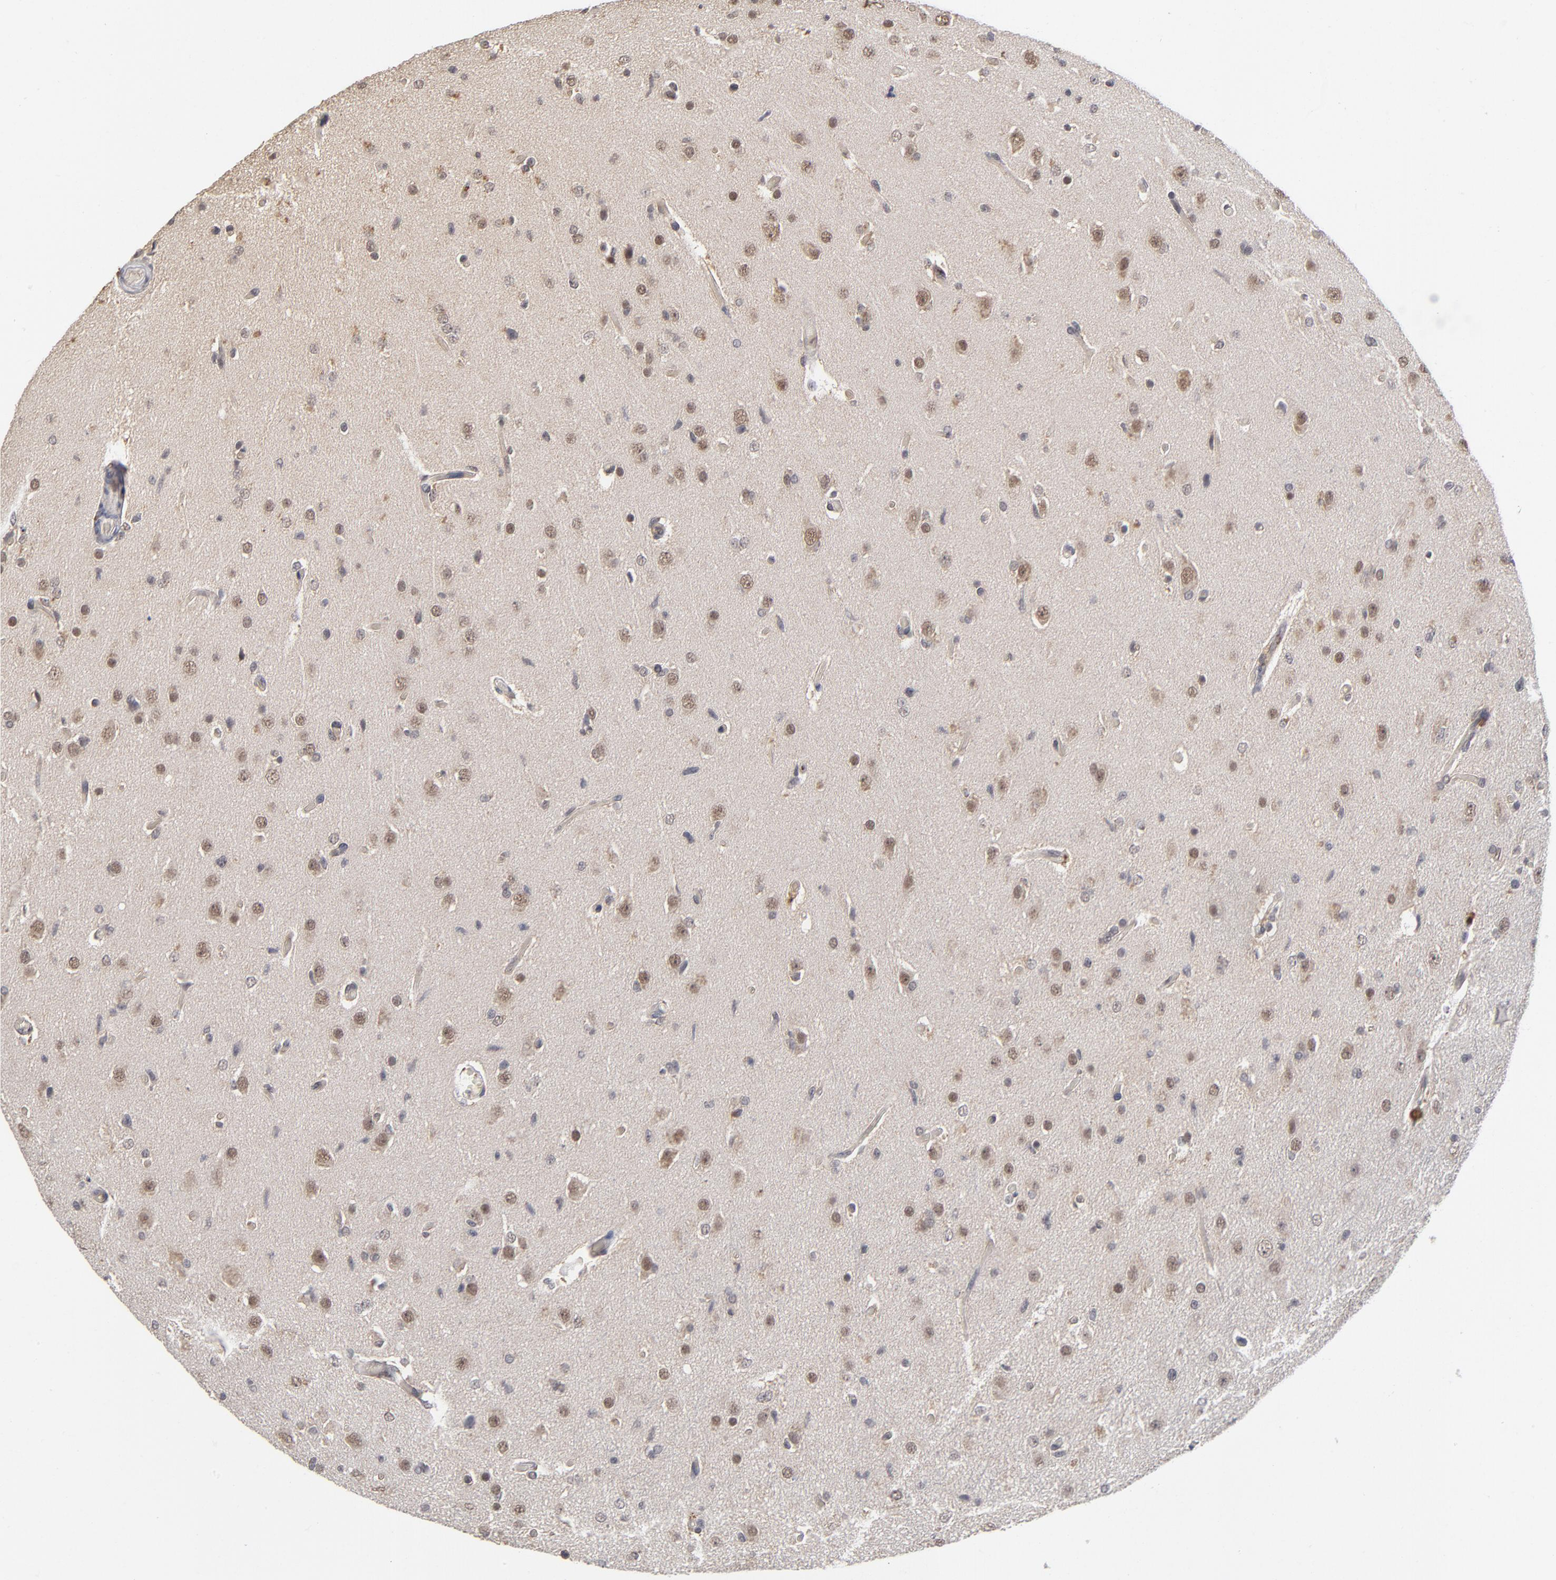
{"staining": {"intensity": "moderate", "quantity": "25%-75%", "location": "cytoplasmic/membranous,nuclear"}, "tissue": "glioma", "cell_type": "Tumor cells", "image_type": "cancer", "snomed": [{"axis": "morphology", "description": "Glioma, malignant, High grade"}, {"axis": "topography", "description": "Brain"}], "caption": "Glioma was stained to show a protein in brown. There is medium levels of moderate cytoplasmic/membranous and nuclear expression in approximately 25%-75% of tumor cells.", "gene": "WSB1", "patient": {"sex": "male", "age": 33}}